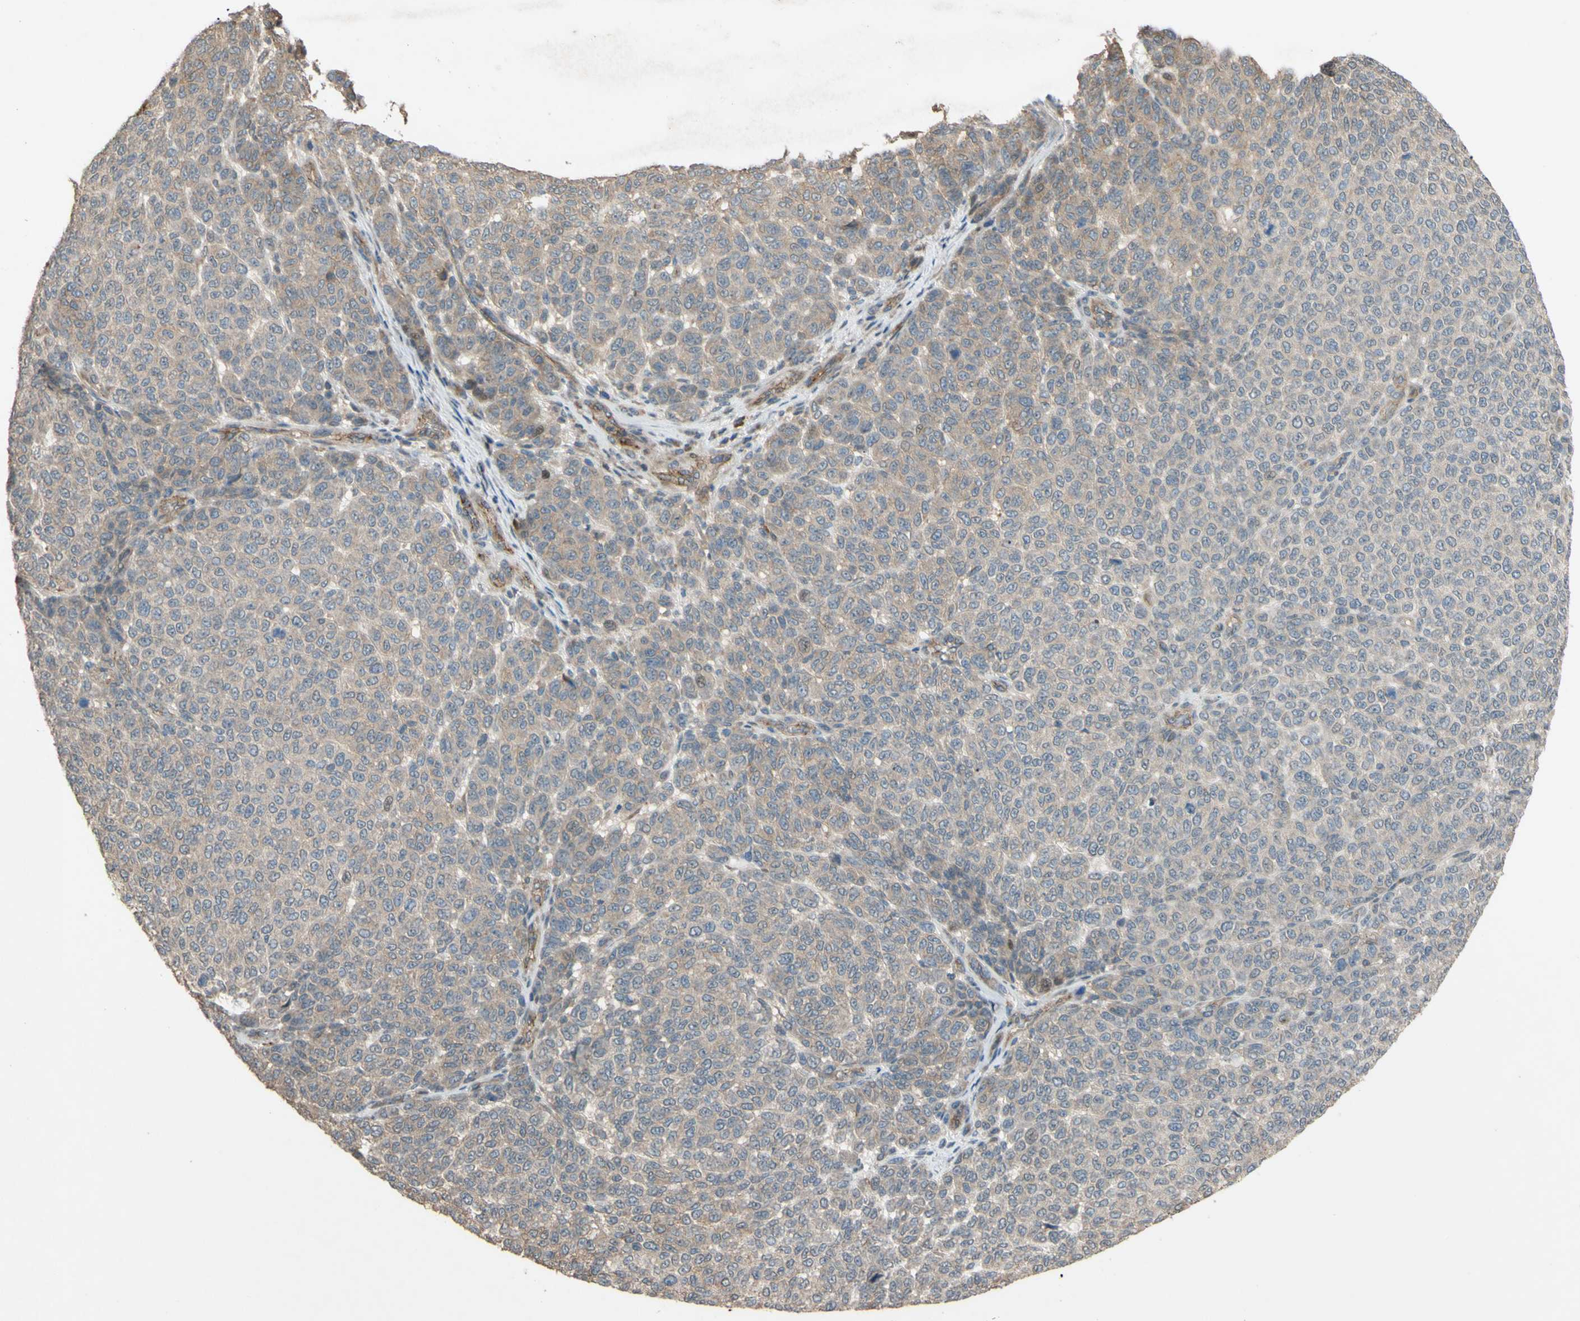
{"staining": {"intensity": "weak", "quantity": ">75%", "location": "cytoplasmic/membranous"}, "tissue": "melanoma", "cell_type": "Tumor cells", "image_type": "cancer", "snomed": [{"axis": "morphology", "description": "Malignant melanoma, NOS"}, {"axis": "topography", "description": "Skin"}], "caption": "Immunohistochemical staining of melanoma demonstrates low levels of weak cytoplasmic/membranous protein positivity in about >75% of tumor cells.", "gene": "SHROOM4", "patient": {"sex": "male", "age": 59}}